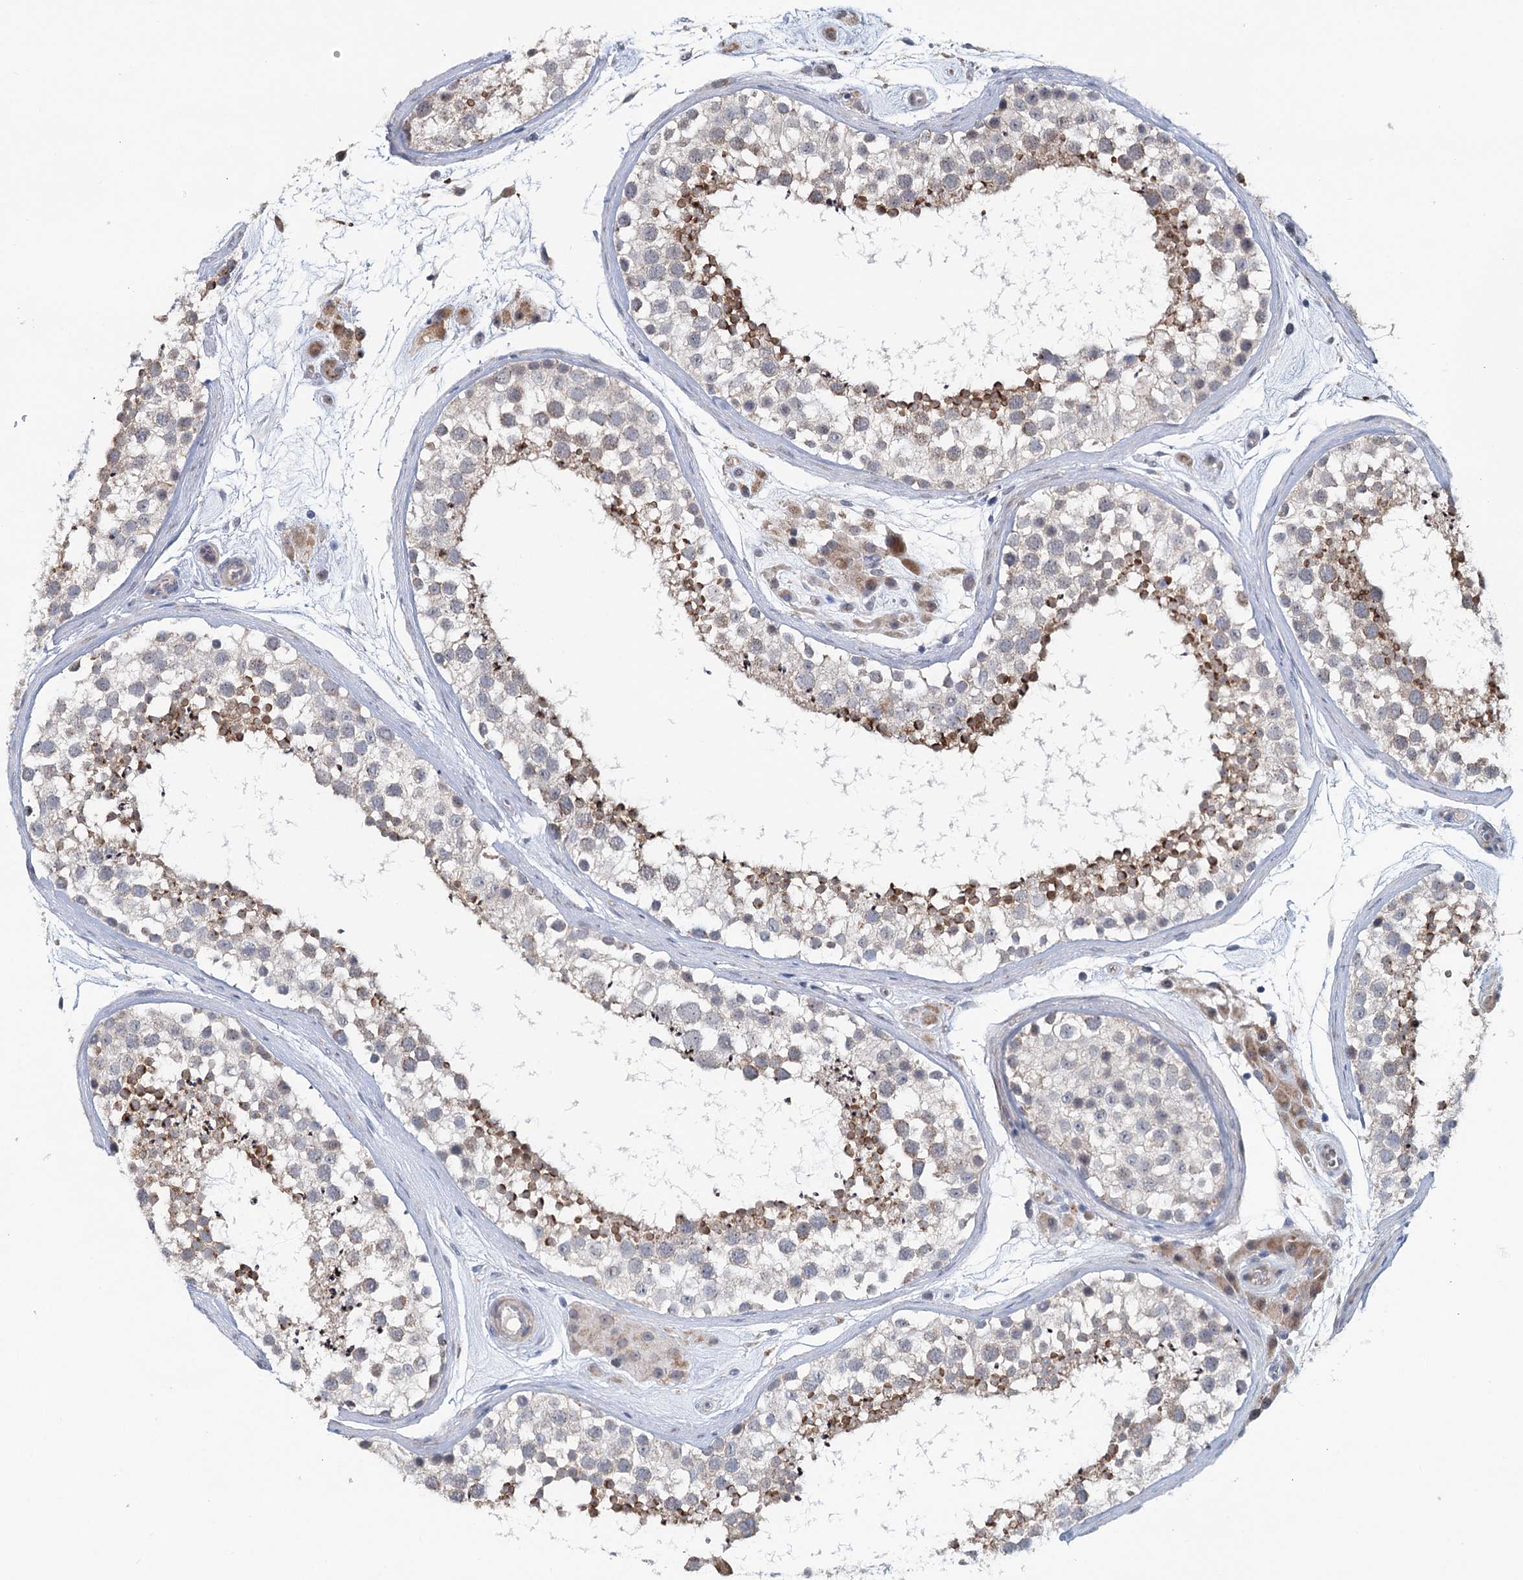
{"staining": {"intensity": "moderate", "quantity": "<25%", "location": "cytoplasmic/membranous"}, "tissue": "testis", "cell_type": "Cells in seminiferous ducts", "image_type": "normal", "snomed": [{"axis": "morphology", "description": "Normal tissue, NOS"}, {"axis": "topography", "description": "Testis"}], "caption": "DAB (3,3'-diaminobenzidine) immunohistochemical staining of normal human testis displays moderate cytoplasmic/membranous protein staining in about <25% of cells in seminiferous ducts. The staining was performed using DAB (3,3'-diaminobenzidine) to visualize the protein expression in brown, while the nuclei were stained in blue with hematoxylin (Magnification: 20x).", "gene": "CIB4", "patient": {"sex": "male", "age": 46}}